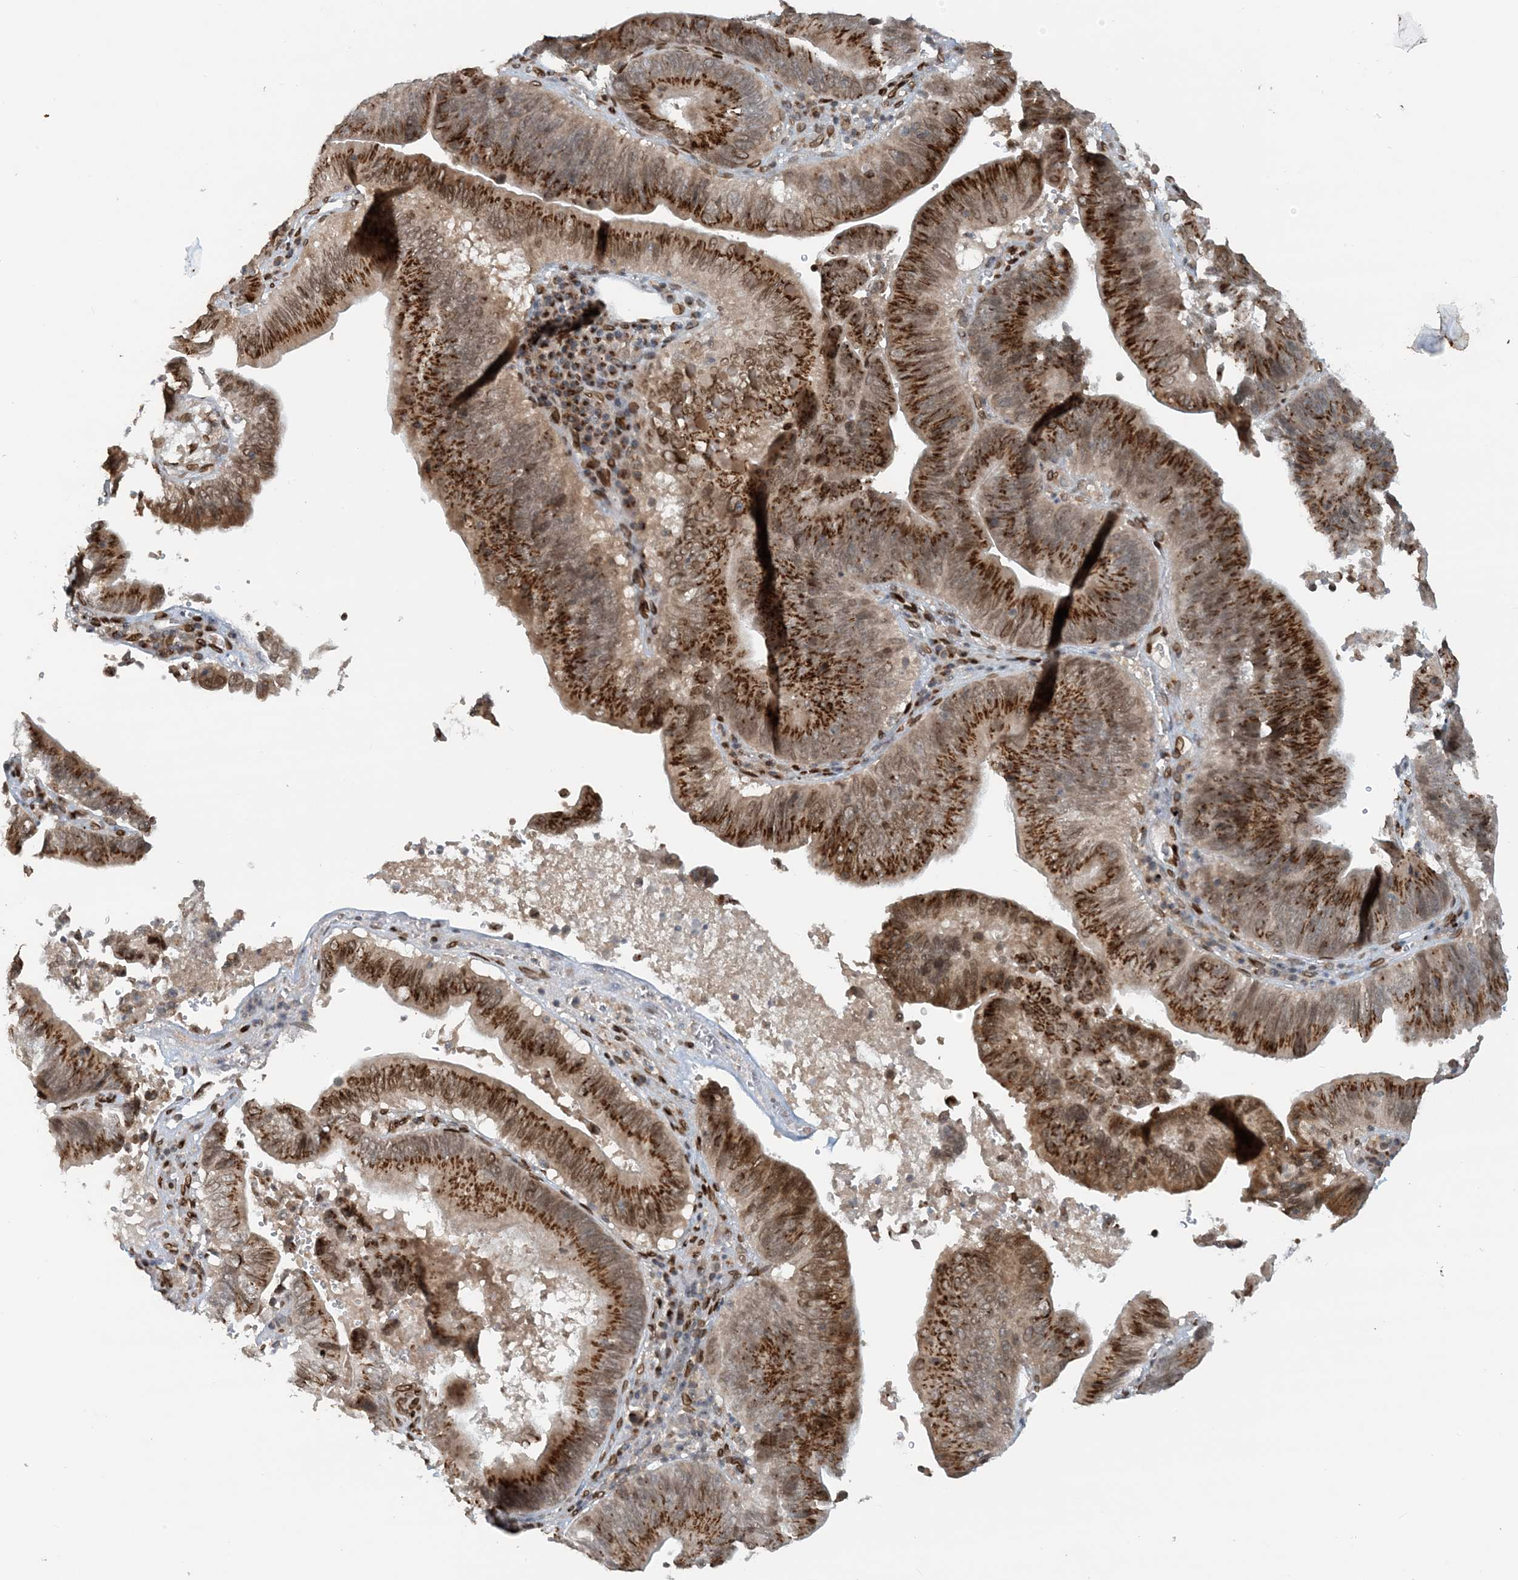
{"staining": {"intensity": "strong", "quantity": ">75%", "location": "cytoplasmic/membranous,nuclear"}, "tissue": "pancreatic cancer", "cell_type": "Tumor cells", "image_type": "cancer", "snomed": [{"axis": "morphology", "description": "Adenocarcinoma, NOS"}, {"axis": "topography", "description": "Pancreas"}], "caption": "Immunohistochemical staining of human pancreatic cancer exhibits high levels of strong cytoplasmic/membranous and nuclear protein positivity in about >75% of tumor cells.", "gene": "SLC35A2", "patient": {"sex": "male", "age": 63}}